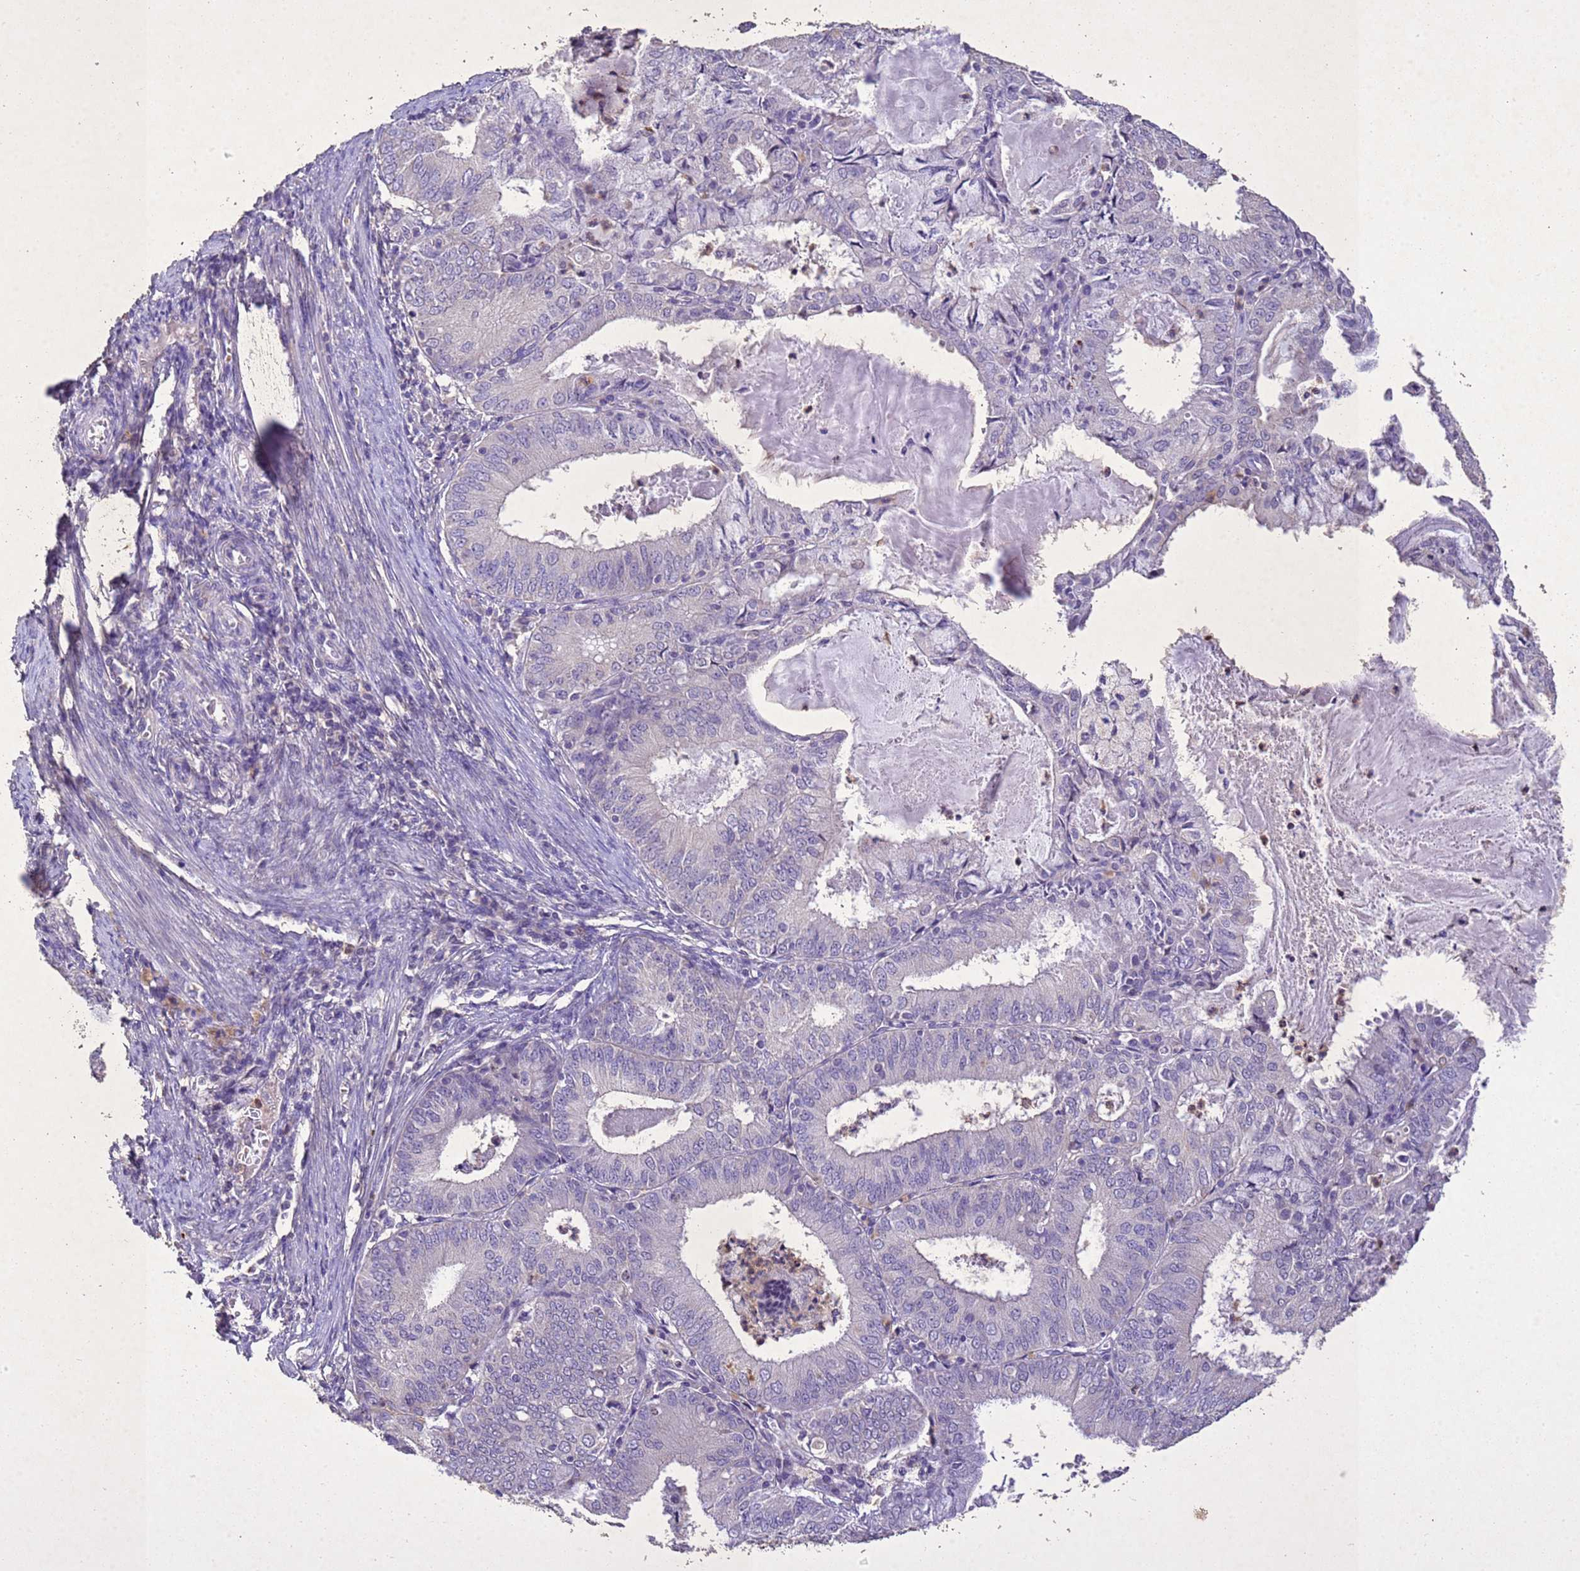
{"staining": {"intensity": "negative", "quantity": "none", "location": "none"}, "tissue": "endometrial cancer", "cell_type": "Tumor cells", "image_type": "cancer", "snomed": [{"axis": "morphology", "description": "Adenocarcinoma, NOS"}, {"axis": "topography", "description": "Endometrium"}], "caption": "The micrograph shows no significant staining in tumor cells of adenocarcinoma (endometrial). Brightfield microscopy of immunohistochemistry (IHC) stained with DAB (brown) and hematoxylin (blue), captured at high magnification.", "gene": "NLRP11", "patient": {"sex": "female", "age": 57}}